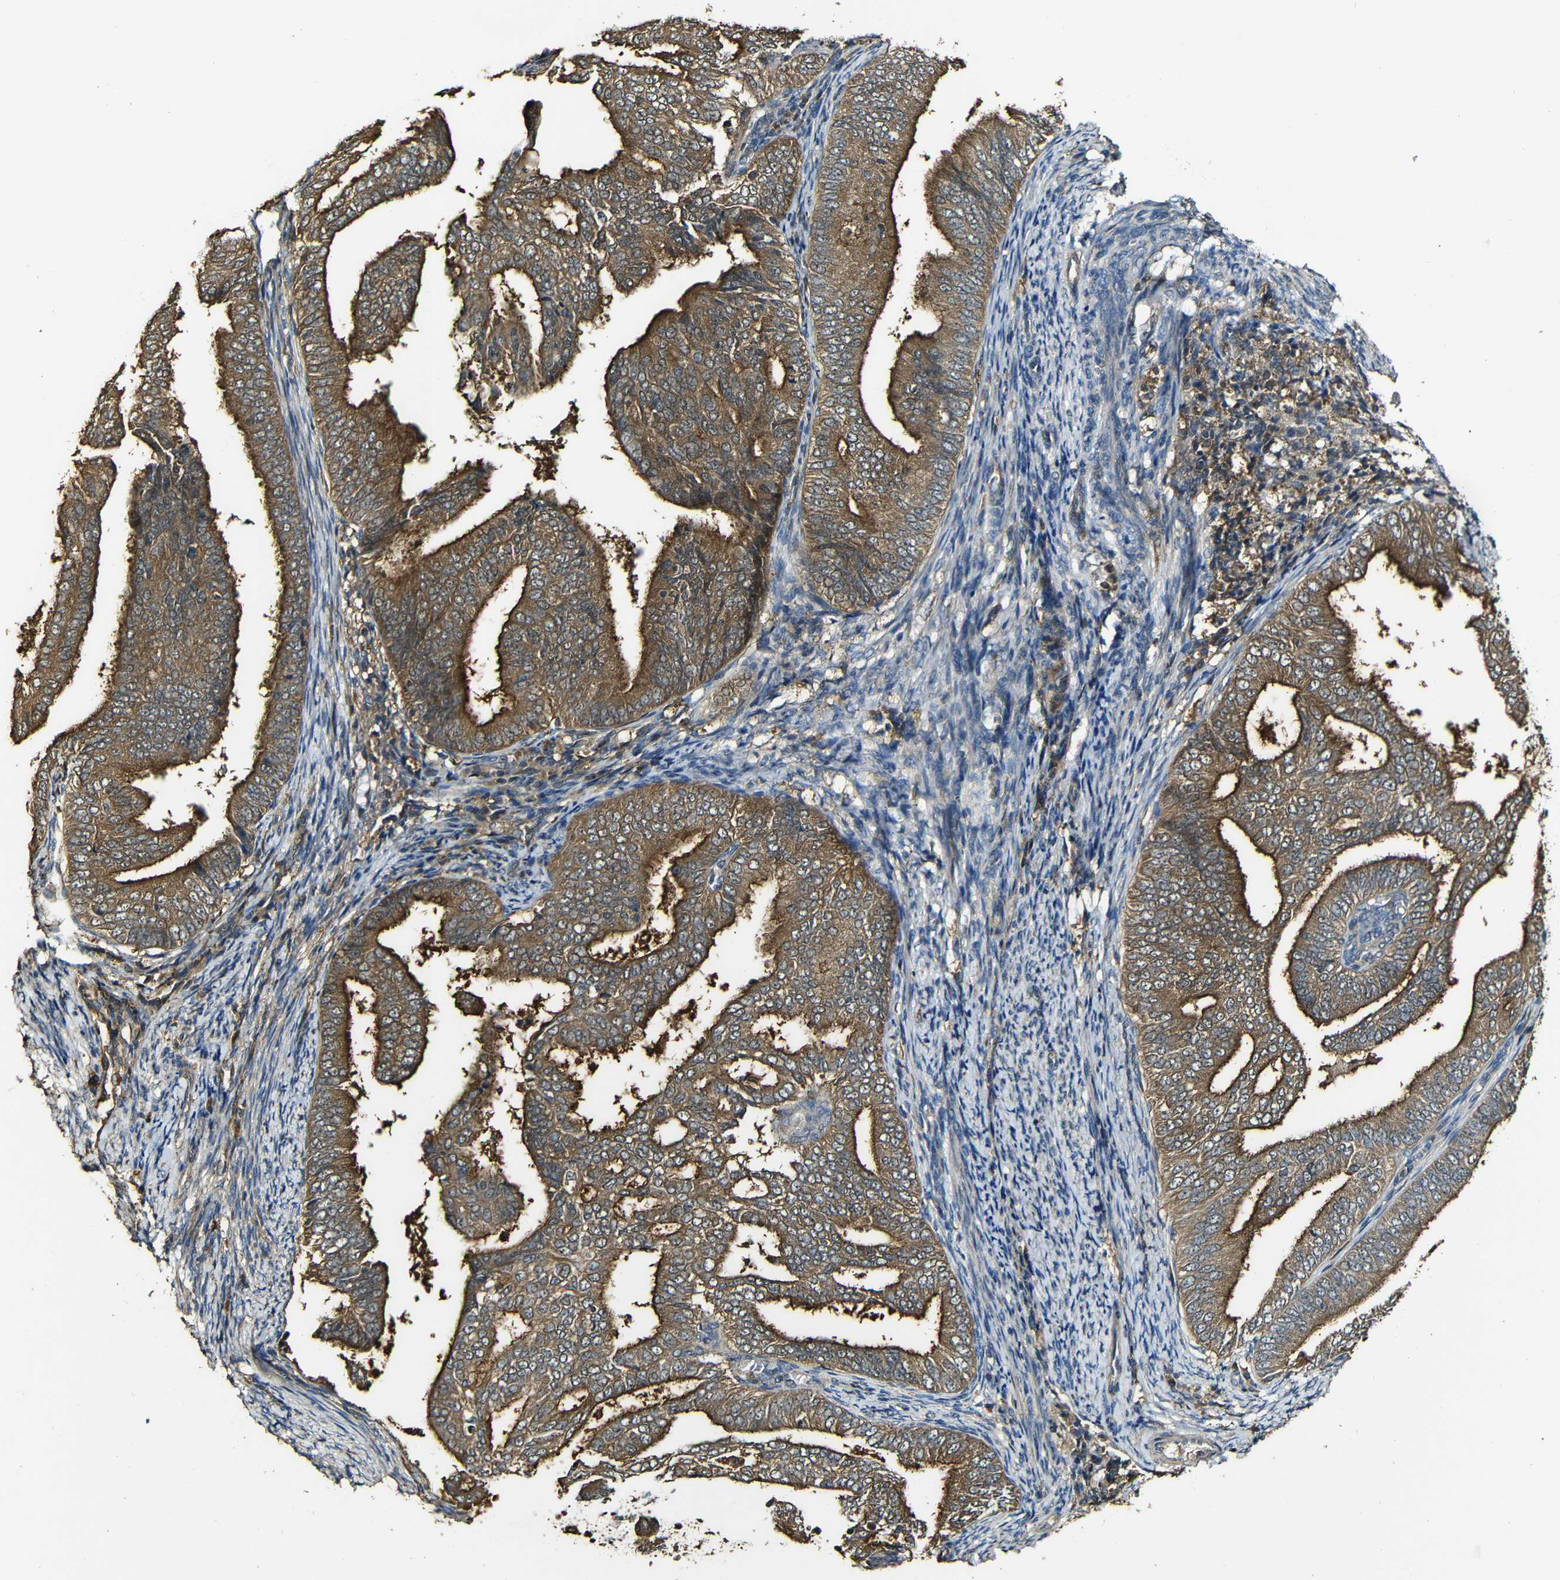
{"staining": {"intensity": "strong", "quantity": ">75%", "location": "cytoplasmic/membranous"}, "tissue": "endometrial cancer", "cell_type": "Tumor cells", "image_type": "cancer", "snomed": [{"axis": "morphology", "description": "Adenocarcinoma, NOS"}, {"axis": "topography", "description": "Endometrium"}], "caption": "Protein staining of adenocarcinoma (endometrial) tissue reveals strong cytoplasmic/membranous staining in approximately >75% of tumor cells.", "gene": "CASP8", "patient": {"sex": "female", "age": 58}}